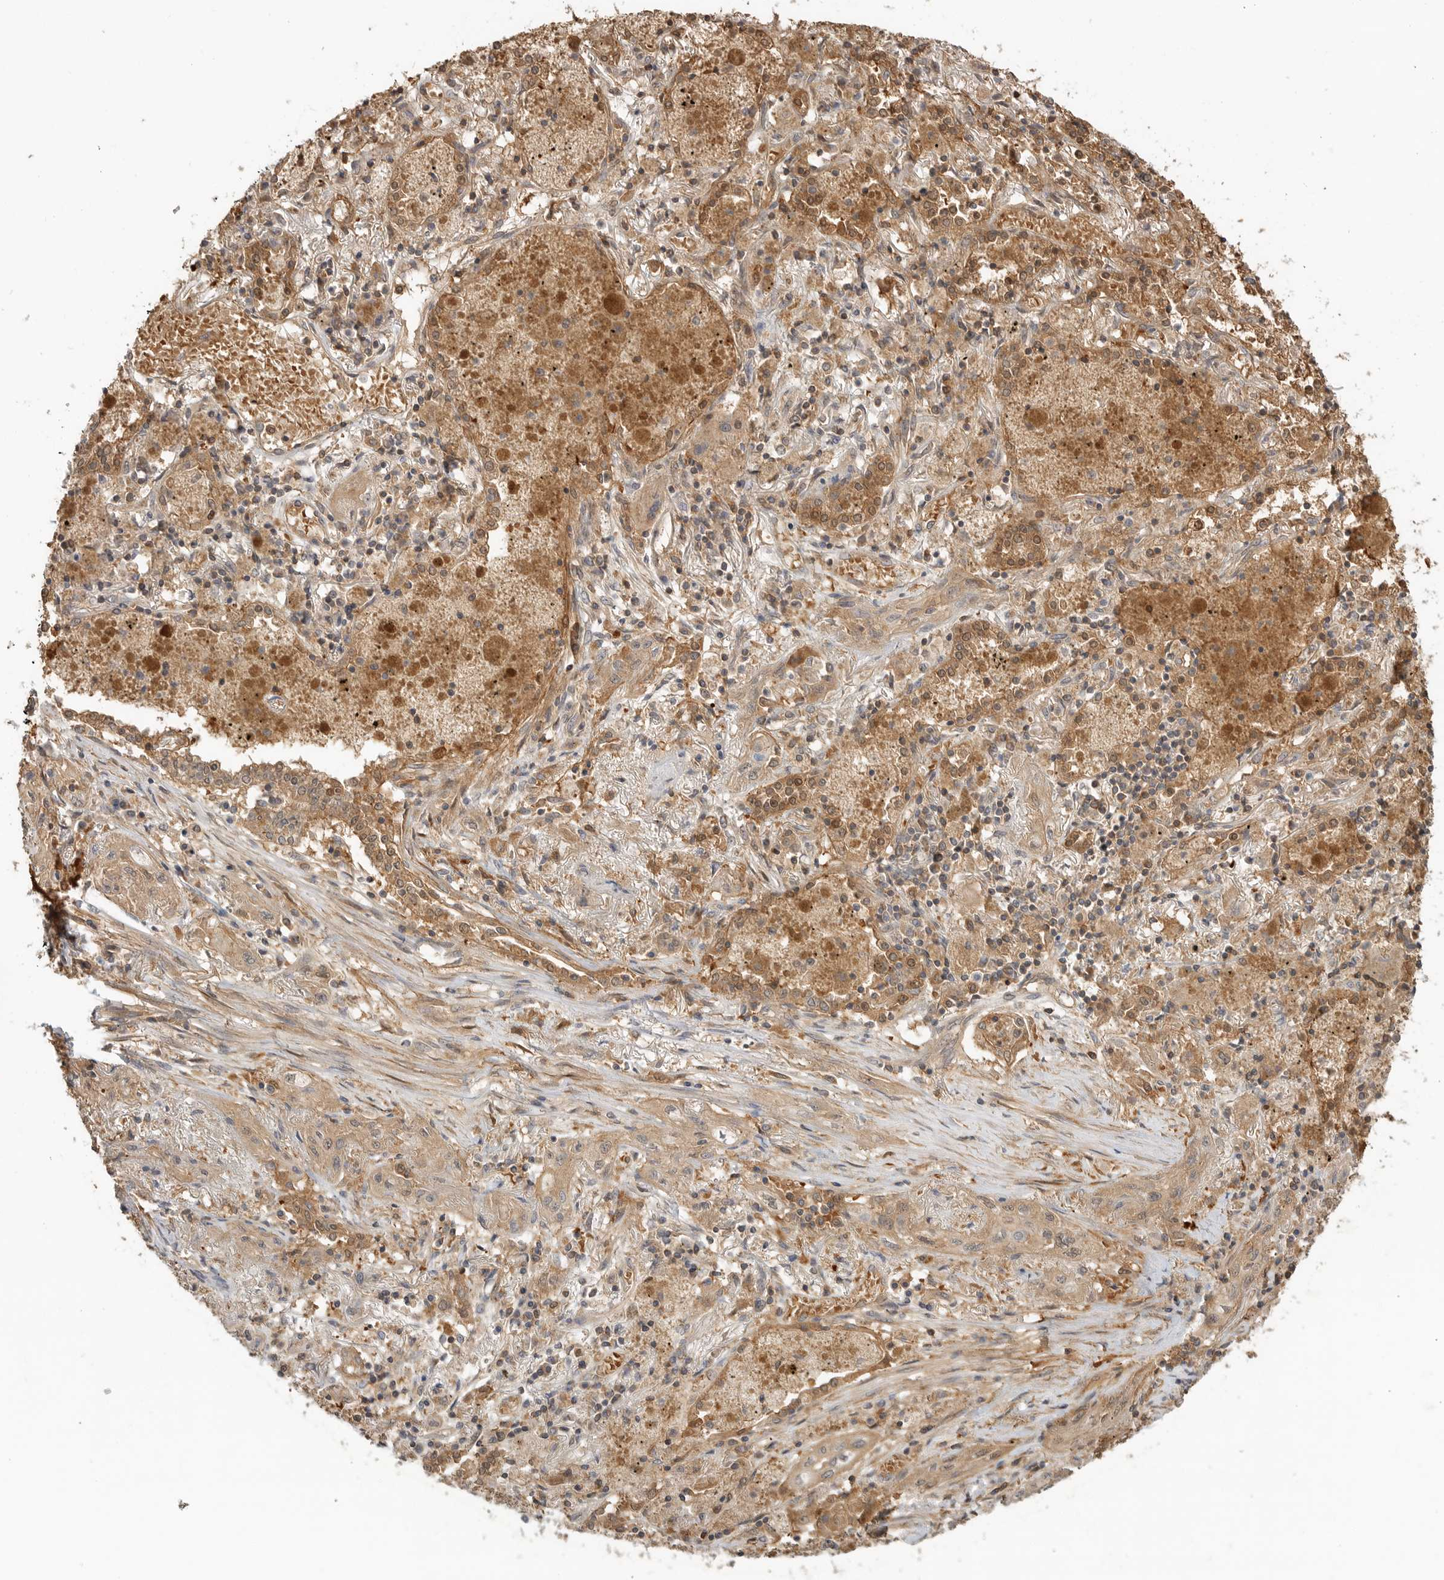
{"staining": {"intensity": "weak", "quantity": ">75%", "location": "cytoplasmic/membranous"}, "tissue": "lung cancer", "cell_type": "Tumor cells", "image_type": "cancer", "snomed": [{"axis": "morphology", "description": "Squamous cell carcinoma, NOS"}, {"axis": "topography", "description": "Lung"}], "caption": "DAB (3,3'-diaminobenzidine) immunohistochemical staining of human squamous cell carcinoma (lung) displays weak cytoplasmic/membranous protein expression in approximately >75% of tumor cells.", "gene": "CLDN12", "patient": {"sex": "female", "age": 47}}